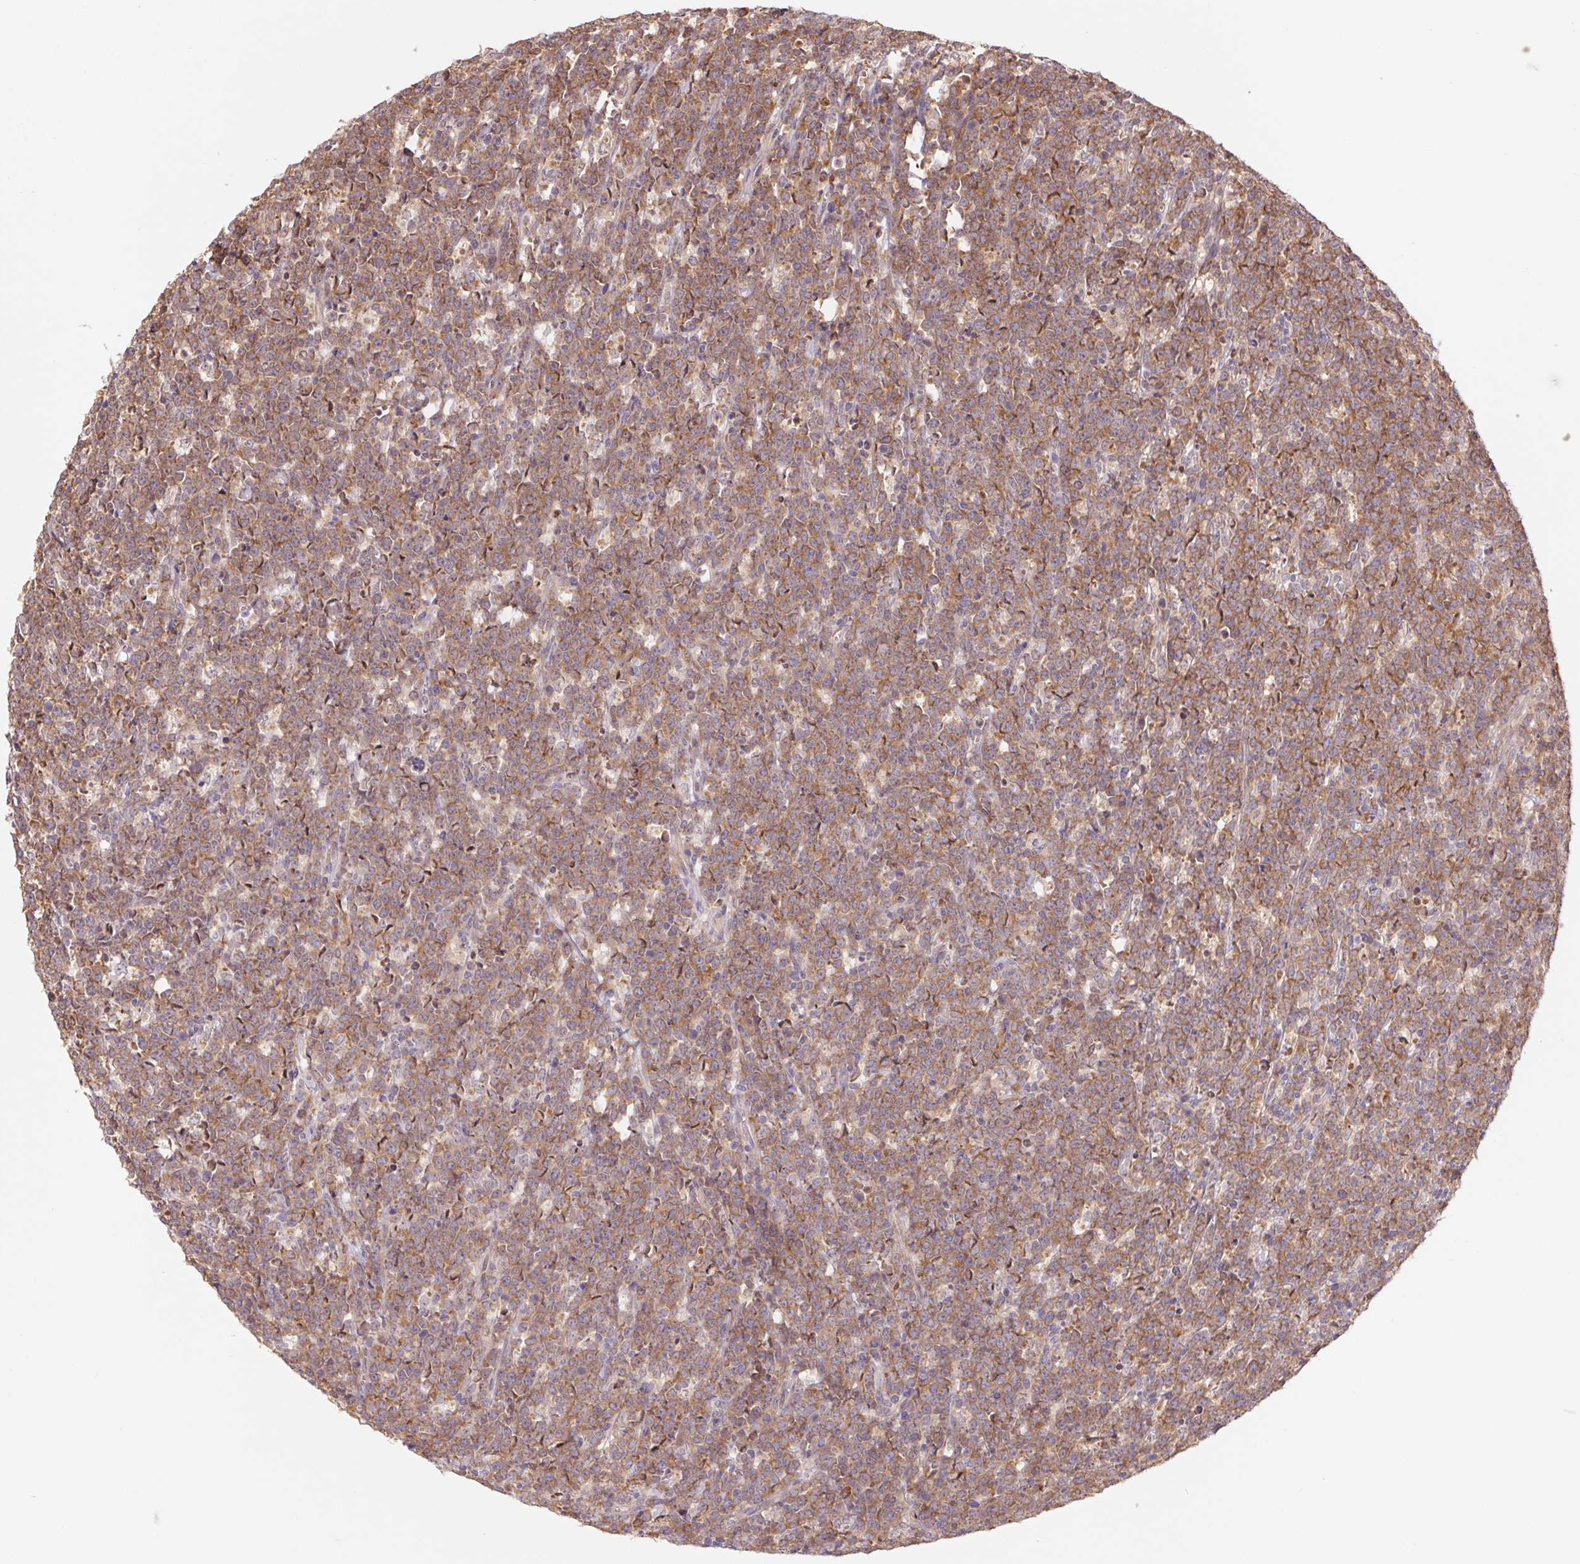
{"staining": {"intensity": "weak", "quantity": ">75%", "location": "cytoplasmic/membranous"}, "tissue": "lymphoma", "cell_type": "Tumor cells", "image_type": "cancer", "snomed": [{"axis": "morphology", "description": "Malignant lymphoma, non-Hodgkin's type, High grade"}, {"axis": "topography", "description": "Small intestine"}], "caption": "Approximately >75% of tumor cells in lymphoma display weak cytoplasmic/membranous protein staining as visualized by brown immunohistochemical staining.", "gene": "RRM1", "patient": {"sex": "female", "age": 56}}